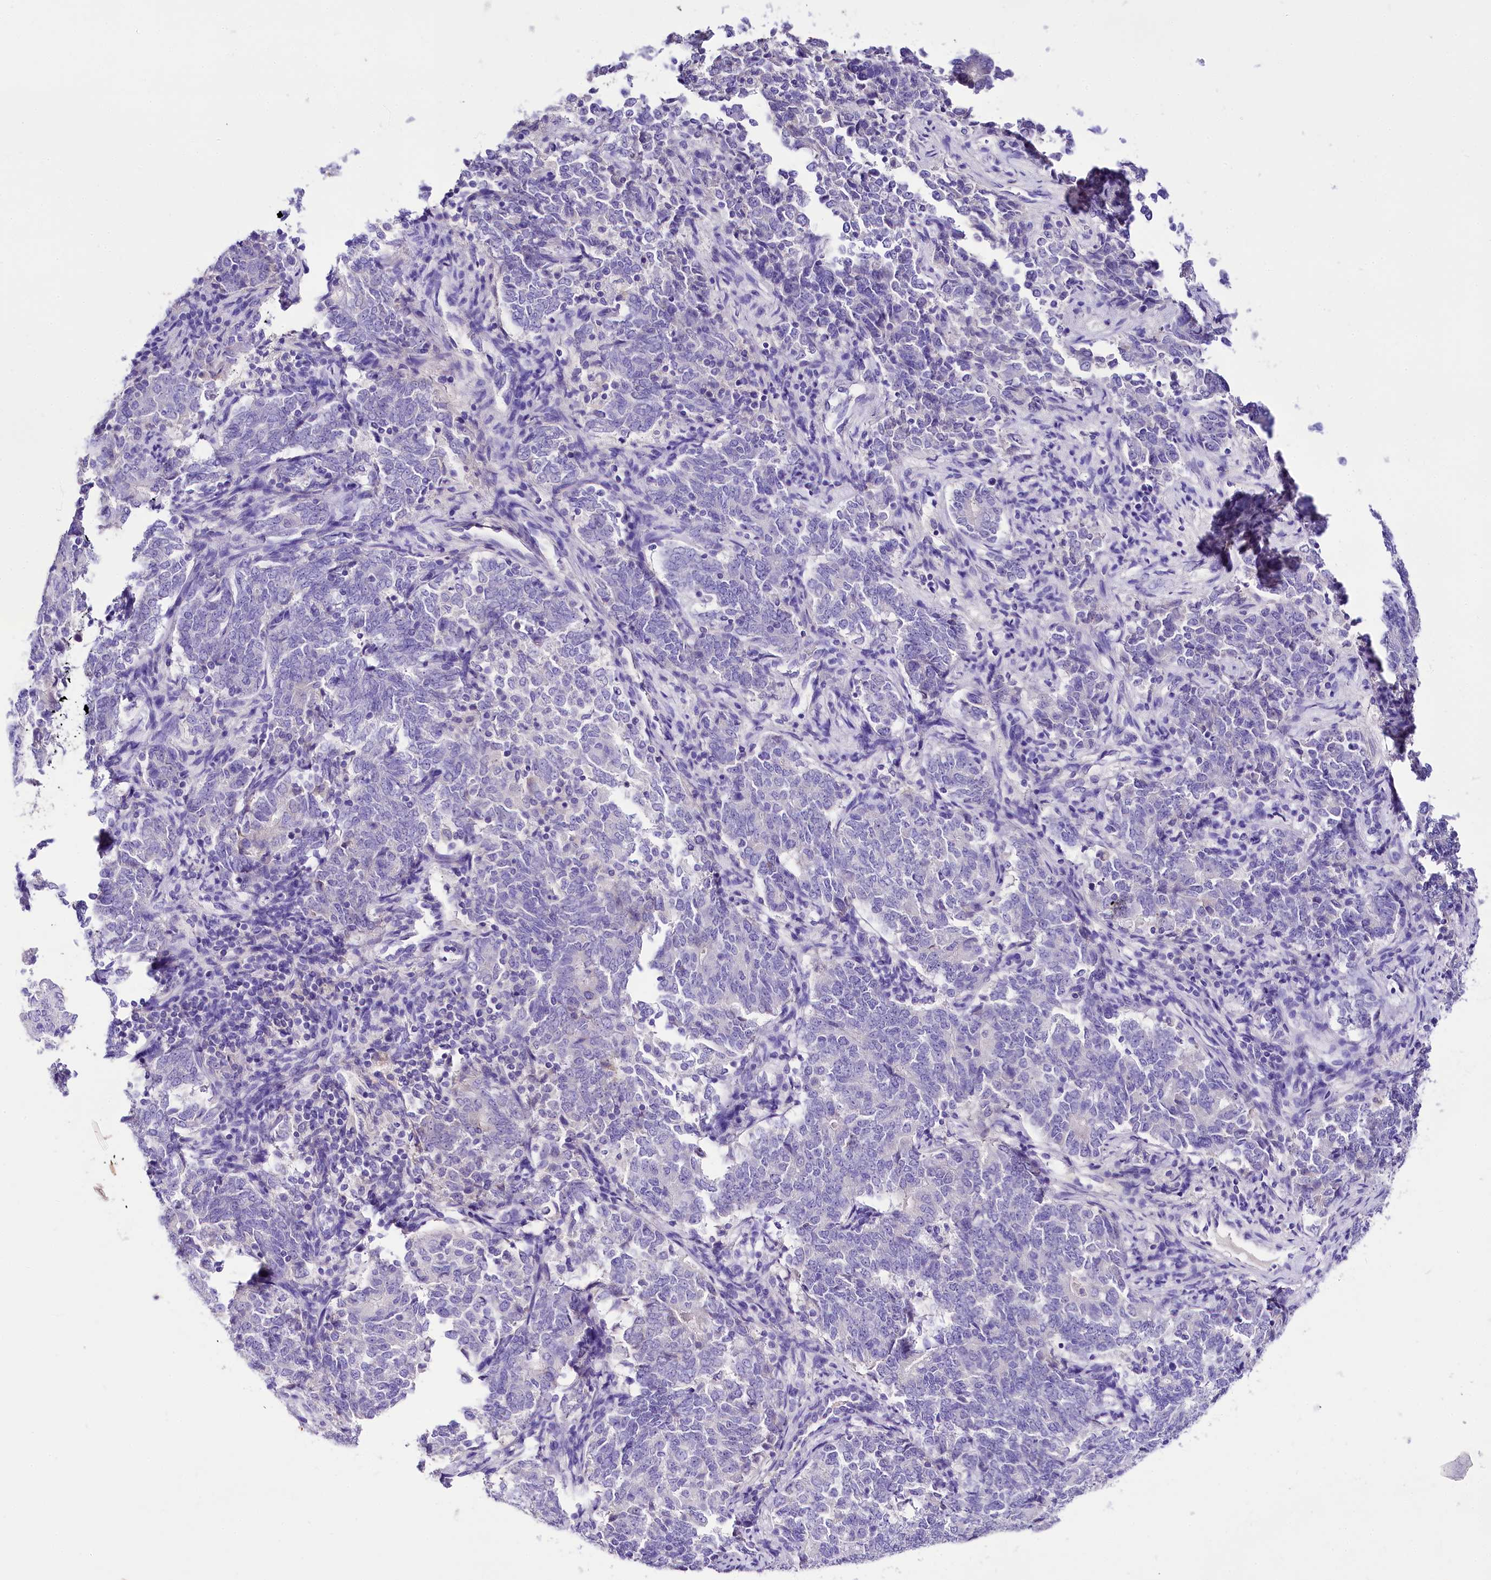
{"staining": {"intensity": "negative", "quantity": "none", "location": "none"}, "tissue": "endometrial cancer", "cell_type": "Tumor cells", "image_type": "cancer", "snomed": [{"axis": "morphology", "description": "Adenocarcinoma, NOS"}, {"axis": "topography", "description": "Endometrium"}], "caption": "DAB (3,3'-diaminobenzidine) immunohistochemical staining of adenocarcinoma (endometrial) exhibits no significant staining in tumor cells.", "gene": "A2ML1", "patient": {"sex": "female", "age": 80}}